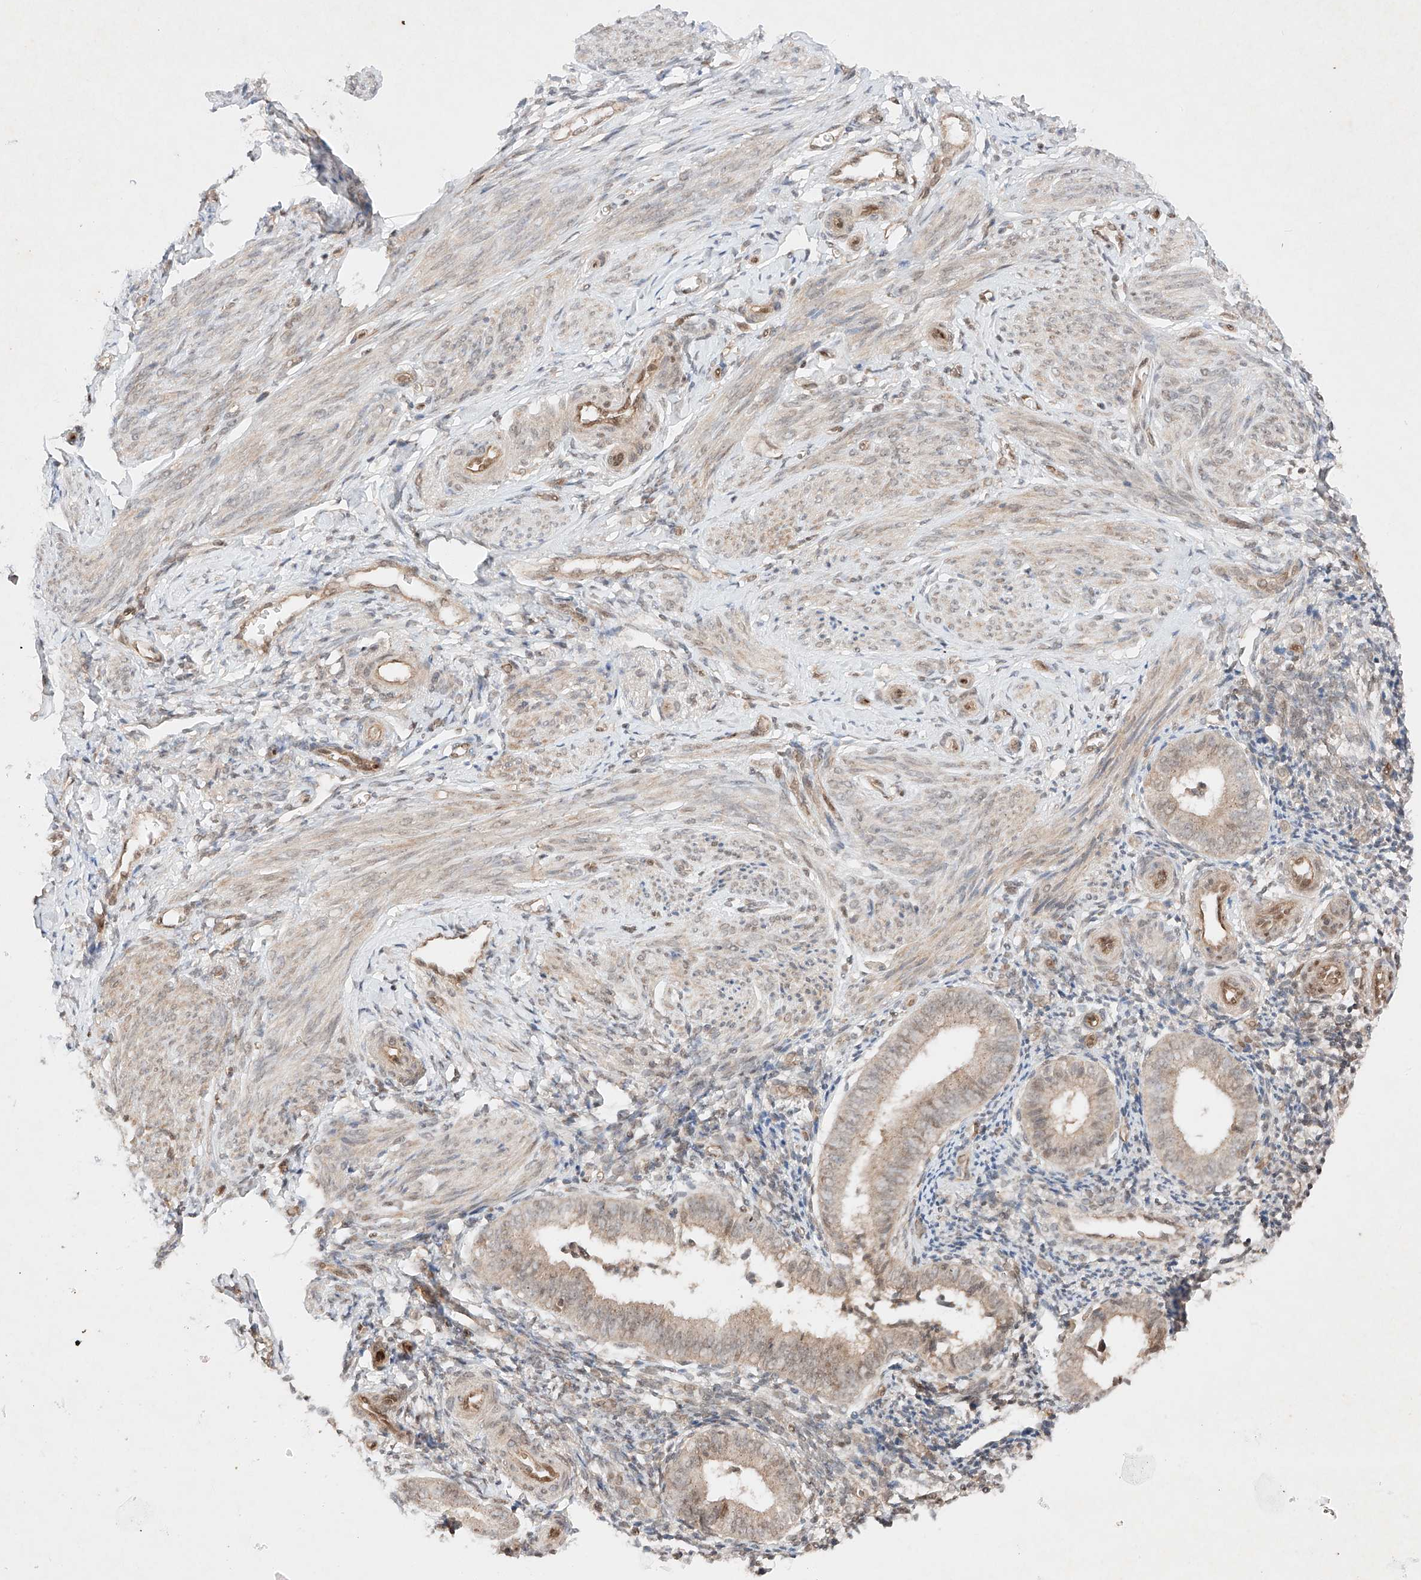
{"staining": {"intensity": "negative", "quantity": "none", "location": "none"}, "tissue": "endometrium", "cell_type": "Cells in endometrial stroma", "image_type": "normal", "snomed": [{"axis": "morphology", "description": "Normal tissue, NOS"}, {"axis": "topography", "description": "Uterus"}, {"axis": "topography", "description": "Endometrium"}], "caption": "A high-resolution photomicrograph shows immunohistochemistry staining of unremarkable endometrium, which shows no significant expression in cells in endometrial stroma. (DAB (3,3'-diaminobenzidine) immunohistochemistry with hematoxylin counter stain).", "gene": "RNF31", "patient": {"sex": "female", "age": 48}}